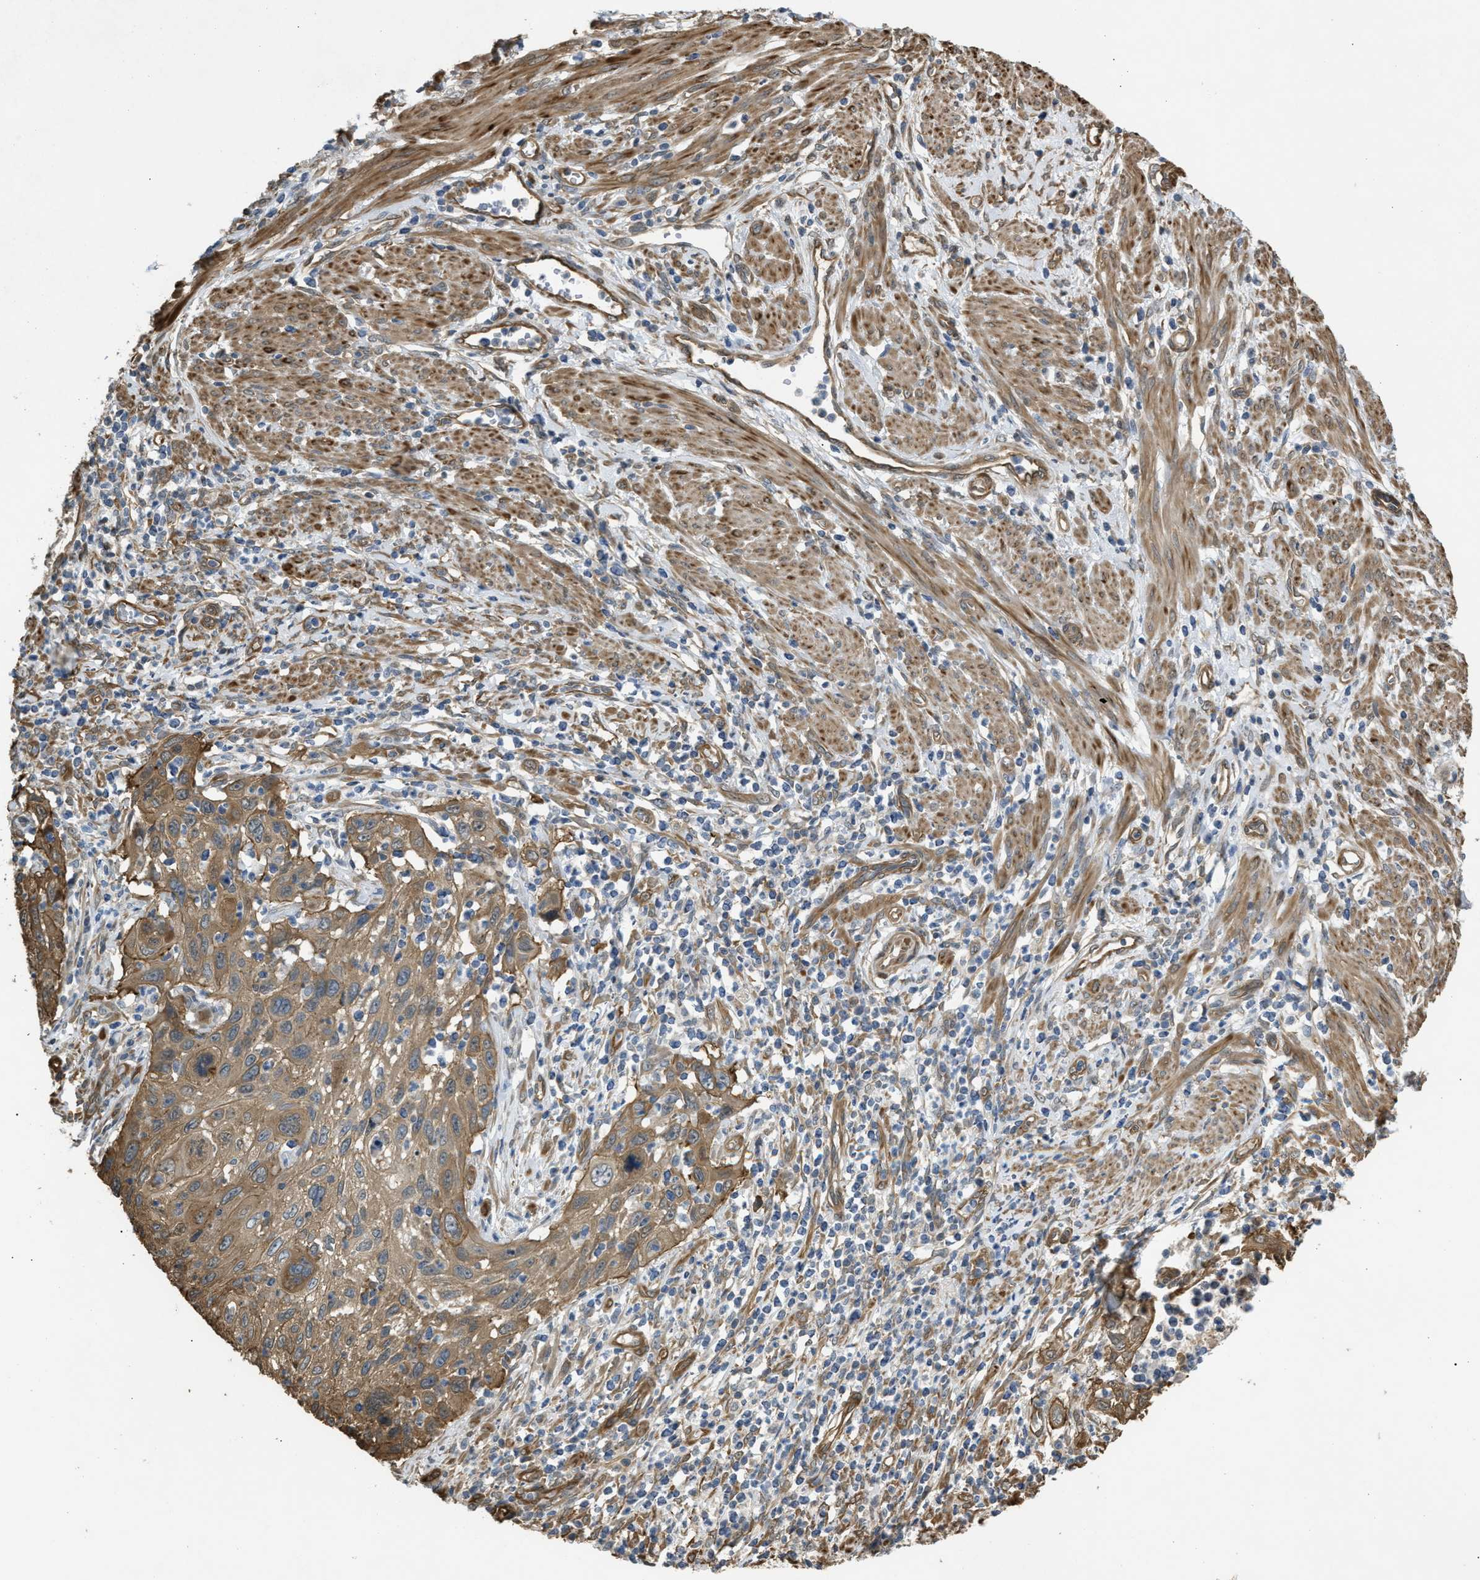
{"staining": {"intensity": "moderate", "quantity": ">75%", "location": "cytoplasmic/membranous"}, "tissue": "cervical cancer", "cell_type": "Tumor cells", "image_type": "cancer", "snomed": [{"axis": "morphology", "description": "Squamous cell carcinoma, NOS"}, {"axis": "topography", "description": "Cervix"}], "caption": "A micrograph of squamous cell carcinoma (cervical) stained for a protein exhibits moderate cytoplasmic/membranous brown staining in tumor cells.", "gene": "BAG3", "patient": {"sex": "female", "age": 70}}